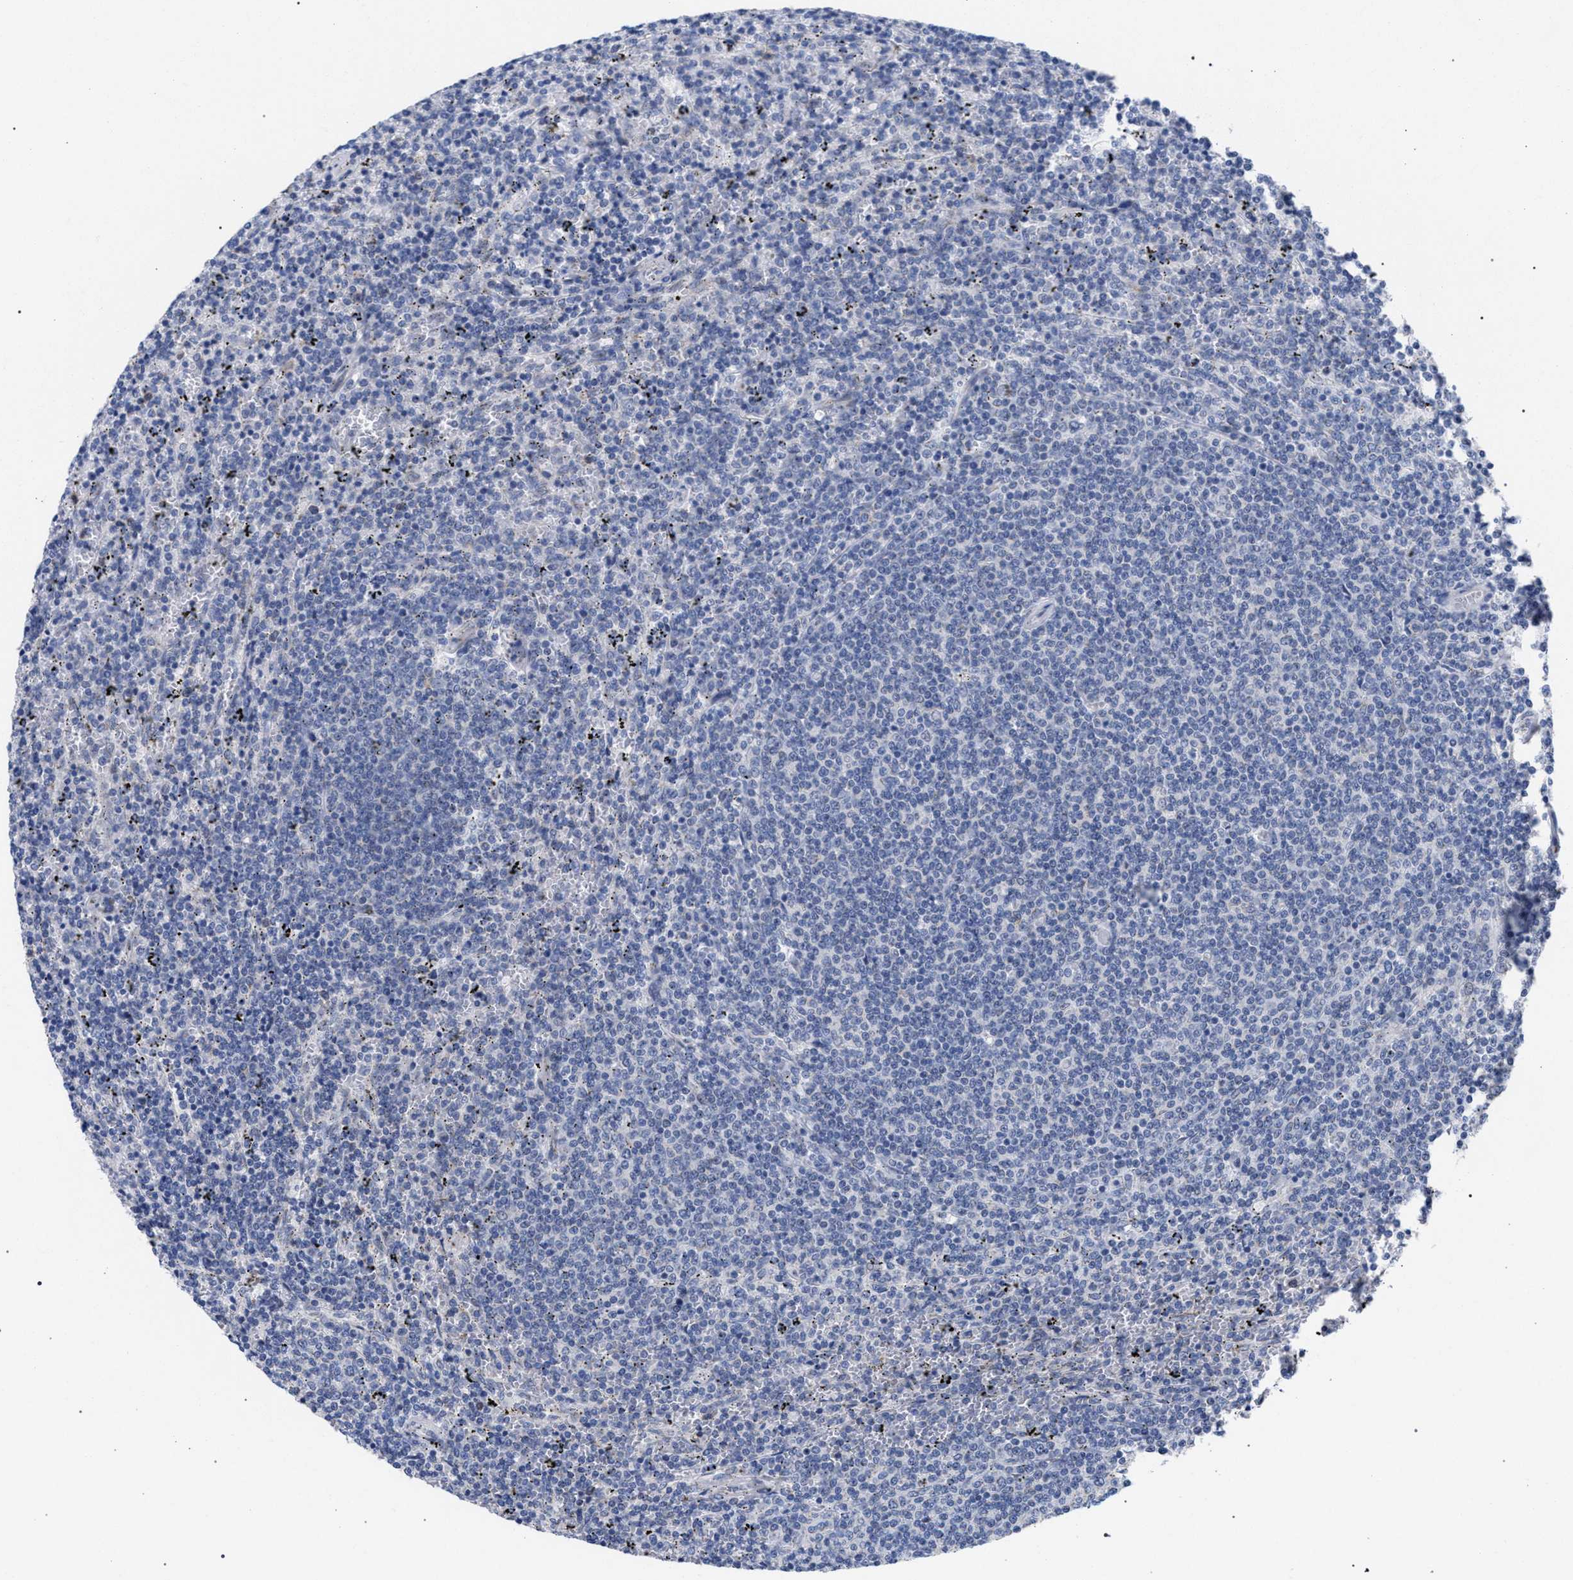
{"staining": {"intensity": "negative", "quantity": "none", "location": "none"}, "tissue": "lymphoma", "cell_type": "Tumor cells", "image_type": "cancer", "snomed": [{"axis": "morphology", "description": "Malignant lymphoma, non-Hodgkin's type, Low grade"}, {"axis": "topography", "description": "Spleen"}], "caption": "There is no significant expression in tumor cells of malignant lymphoma, non-Hodgkin's type (low-grade).", "gene": "GOLGA2", "patient": {"sex": "female", "age": 50}}